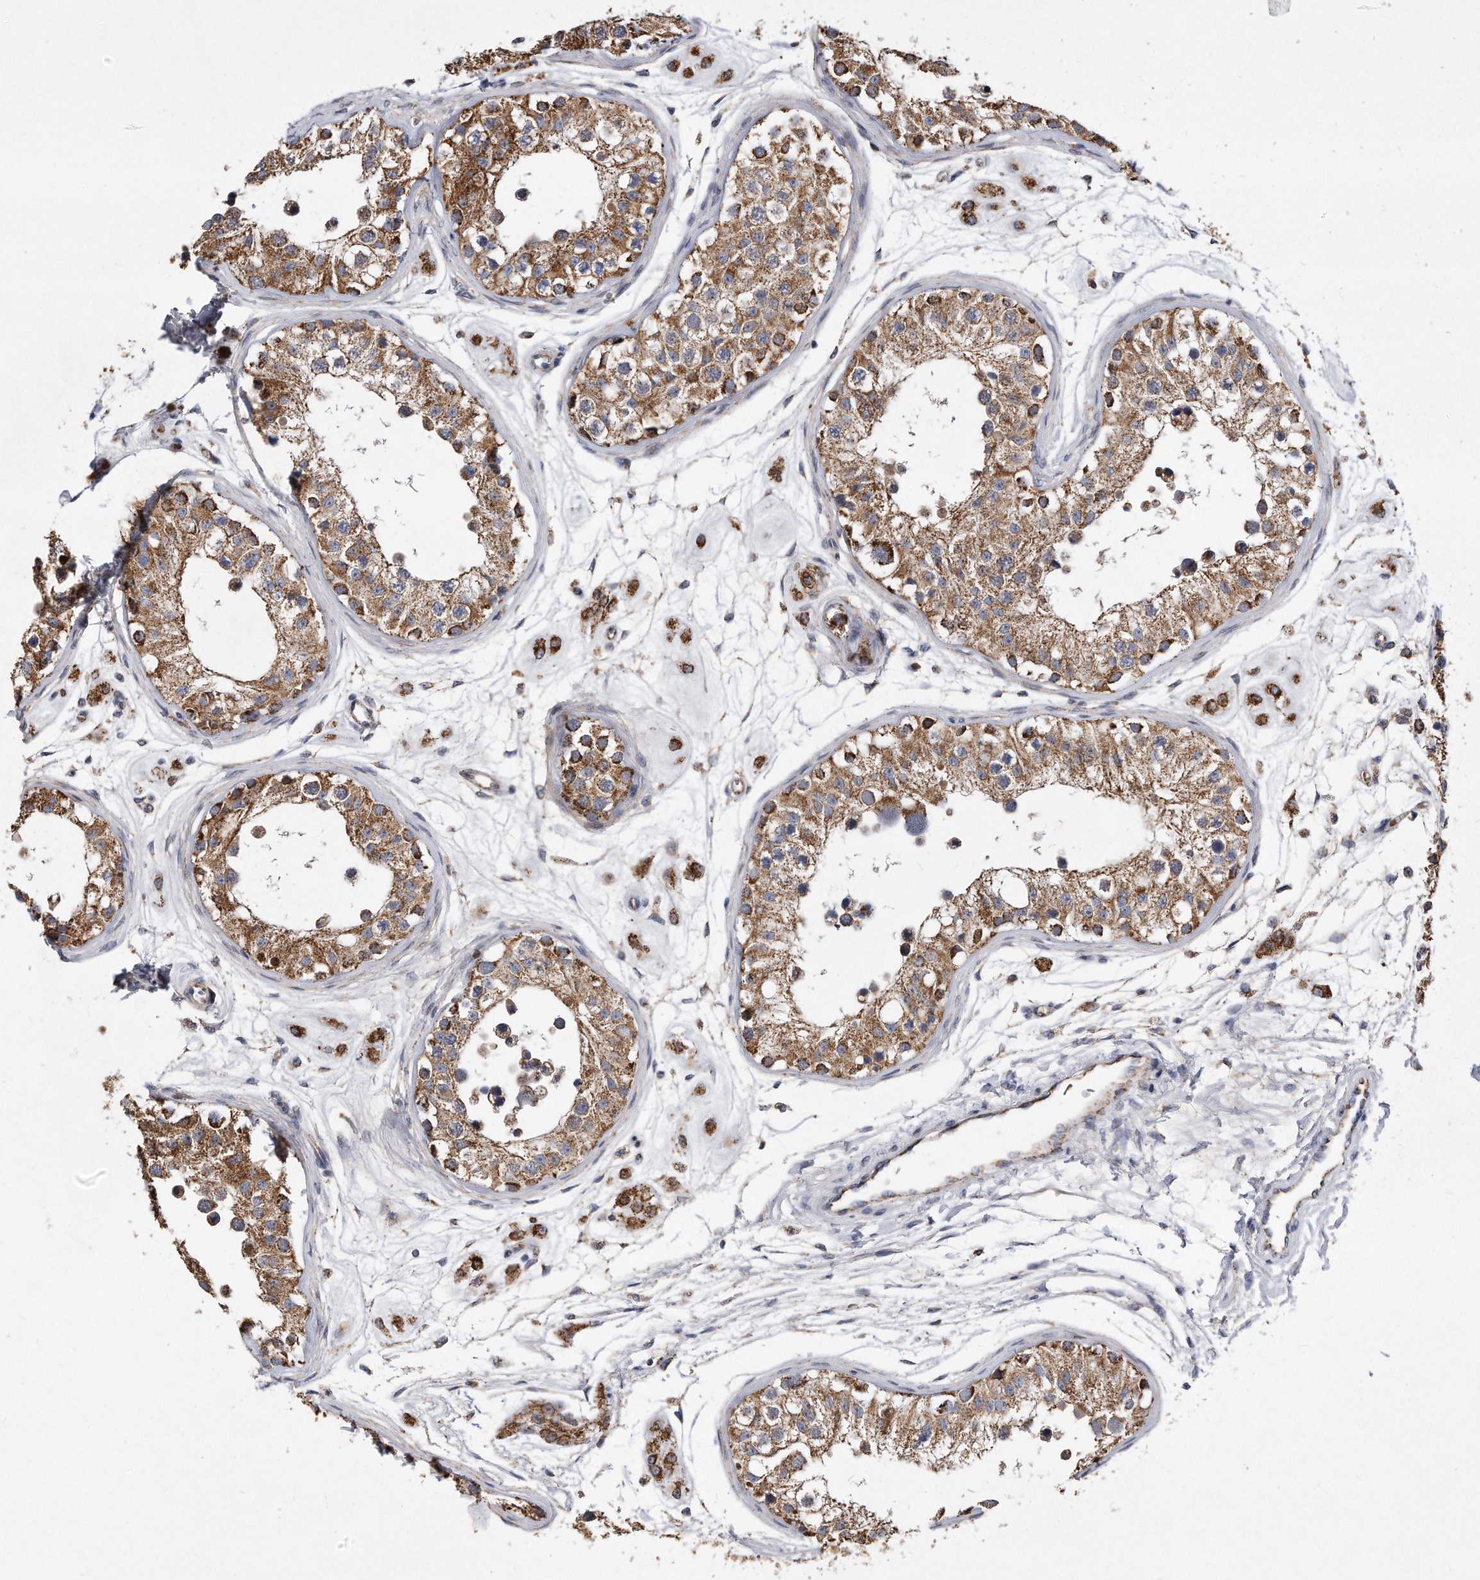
{"staining": {"intensity": "moderate", "quantity": ">75%", "location": "cytoplasmic/membranous"}, "tissue": "testis", "cell_type": "Cells in seminiferous ducts", "image_type": "normal", "snomed": [{"axis": "morphology", "description": "Normal tissue, NOS"}, {"axis": "morphology", "description": "Adenocarcinoma, metastatic, NOS"}, {"axis": "topography", "description": "Testis"}], "caption": "Immunohistochemical staining of normal human testis displays moderate cytoplasmic/membranous protein expression in approximately >75% of cells in seminiferous ducts.", "gene": "PPP5C", "patient": {"sex": "male", "age": 26}}